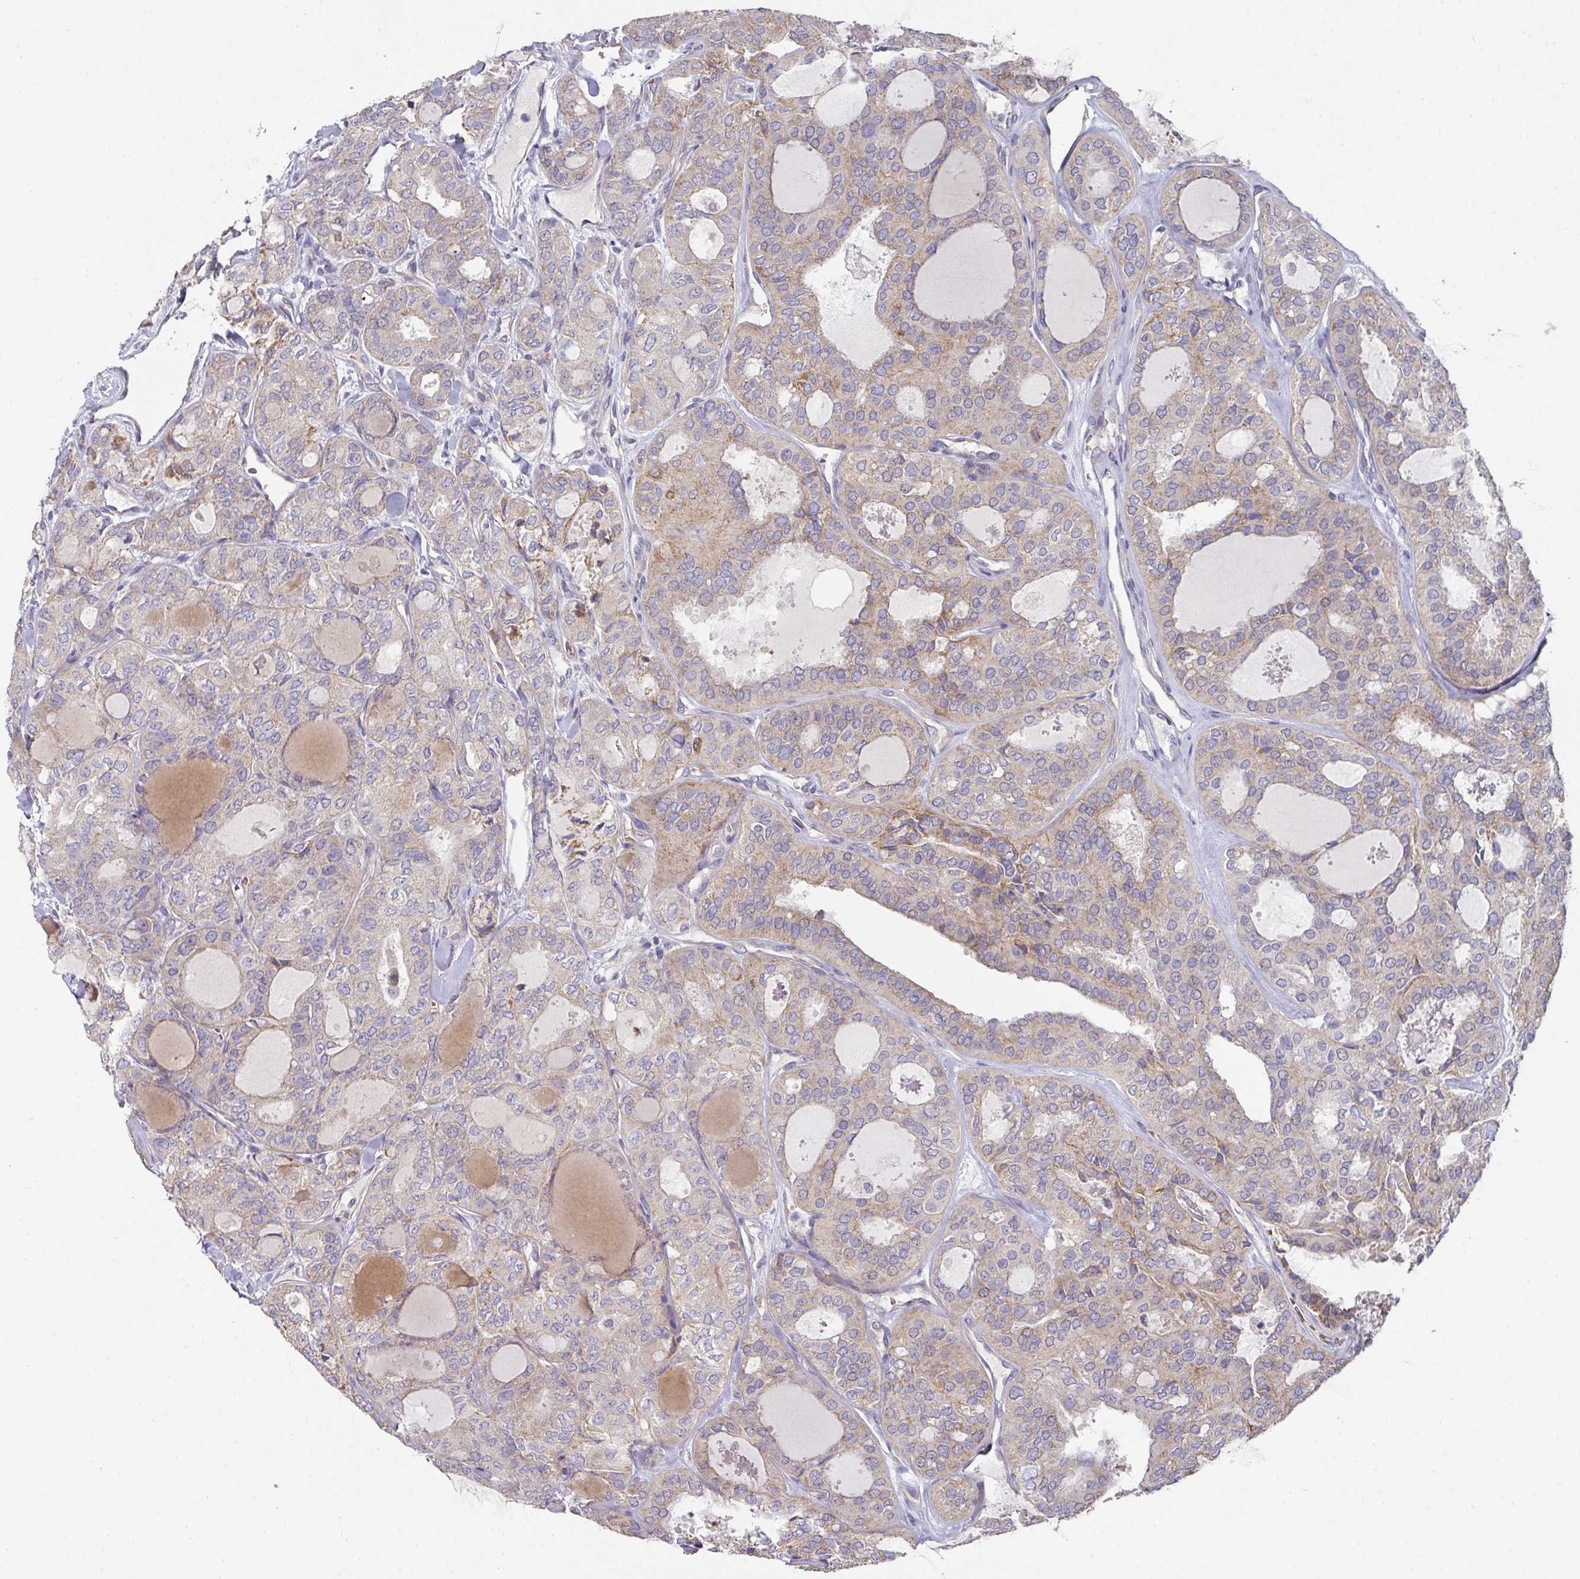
{"staining": {"intensity": "moderate", "quantity": "<25%", "location": "cytoplasmic/membranous"}, "tissue": "thyroid cancer", "cell_type": "Tumor cells", "image_type": "cancer", "snomed": [{"axis": "morphology", "description": "Follicular adenoma carcinoma, NOS"}, {"axis": "topography", "description": "Thyroid gland"}], "caption": "An image showing moderate cytoplasmic/membranous expression in approximately <25% of tumor cells in thyroid cancer, as visualized by brown immunohistochemical staining.", "gene": "PYROXD2", "patient": {"sex": "male", "age": 75}}